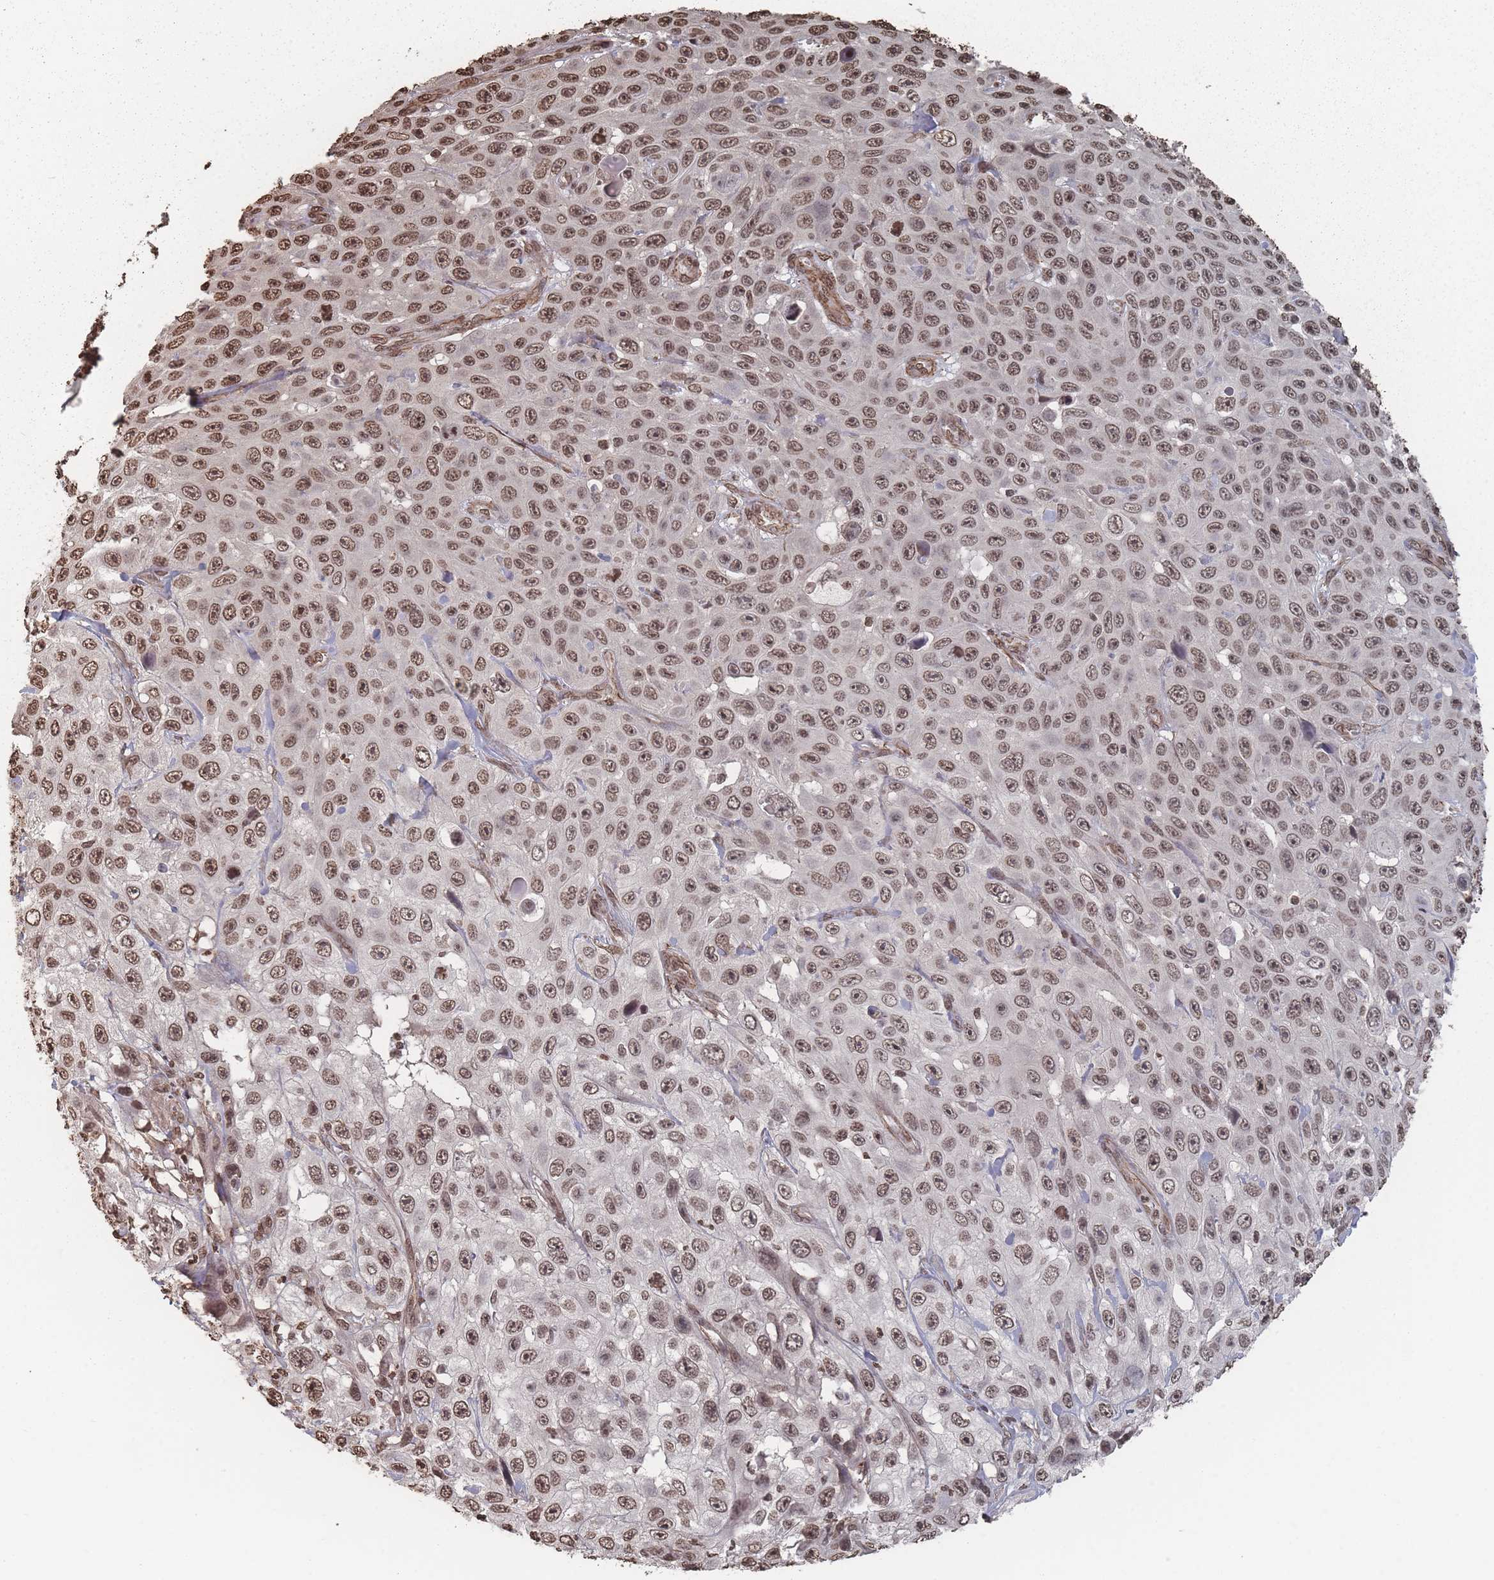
{"staining": {"intensity": "moderate", "quantity": ">75%", "location": "nuclear"}, "tissue": "skin cancer", "cell_type": "Tumor cells", "image_type": "cancer", "snomed": [{"axis": "morphology", "description": "Squamous cell carcinoma, NOS"}, {"axis": "topography", "description": "Skin"}], "caption": "High-magnification brightfield microscopy of skin cancer stained with DAB (brown) and counterstained with hematoxylin (blue). tumor cells exhibit moderate nuclear expression is seen in about>75% of cells.", "gene": "PLEKHG5", "patient": {"sex": "male", "age": 82}}